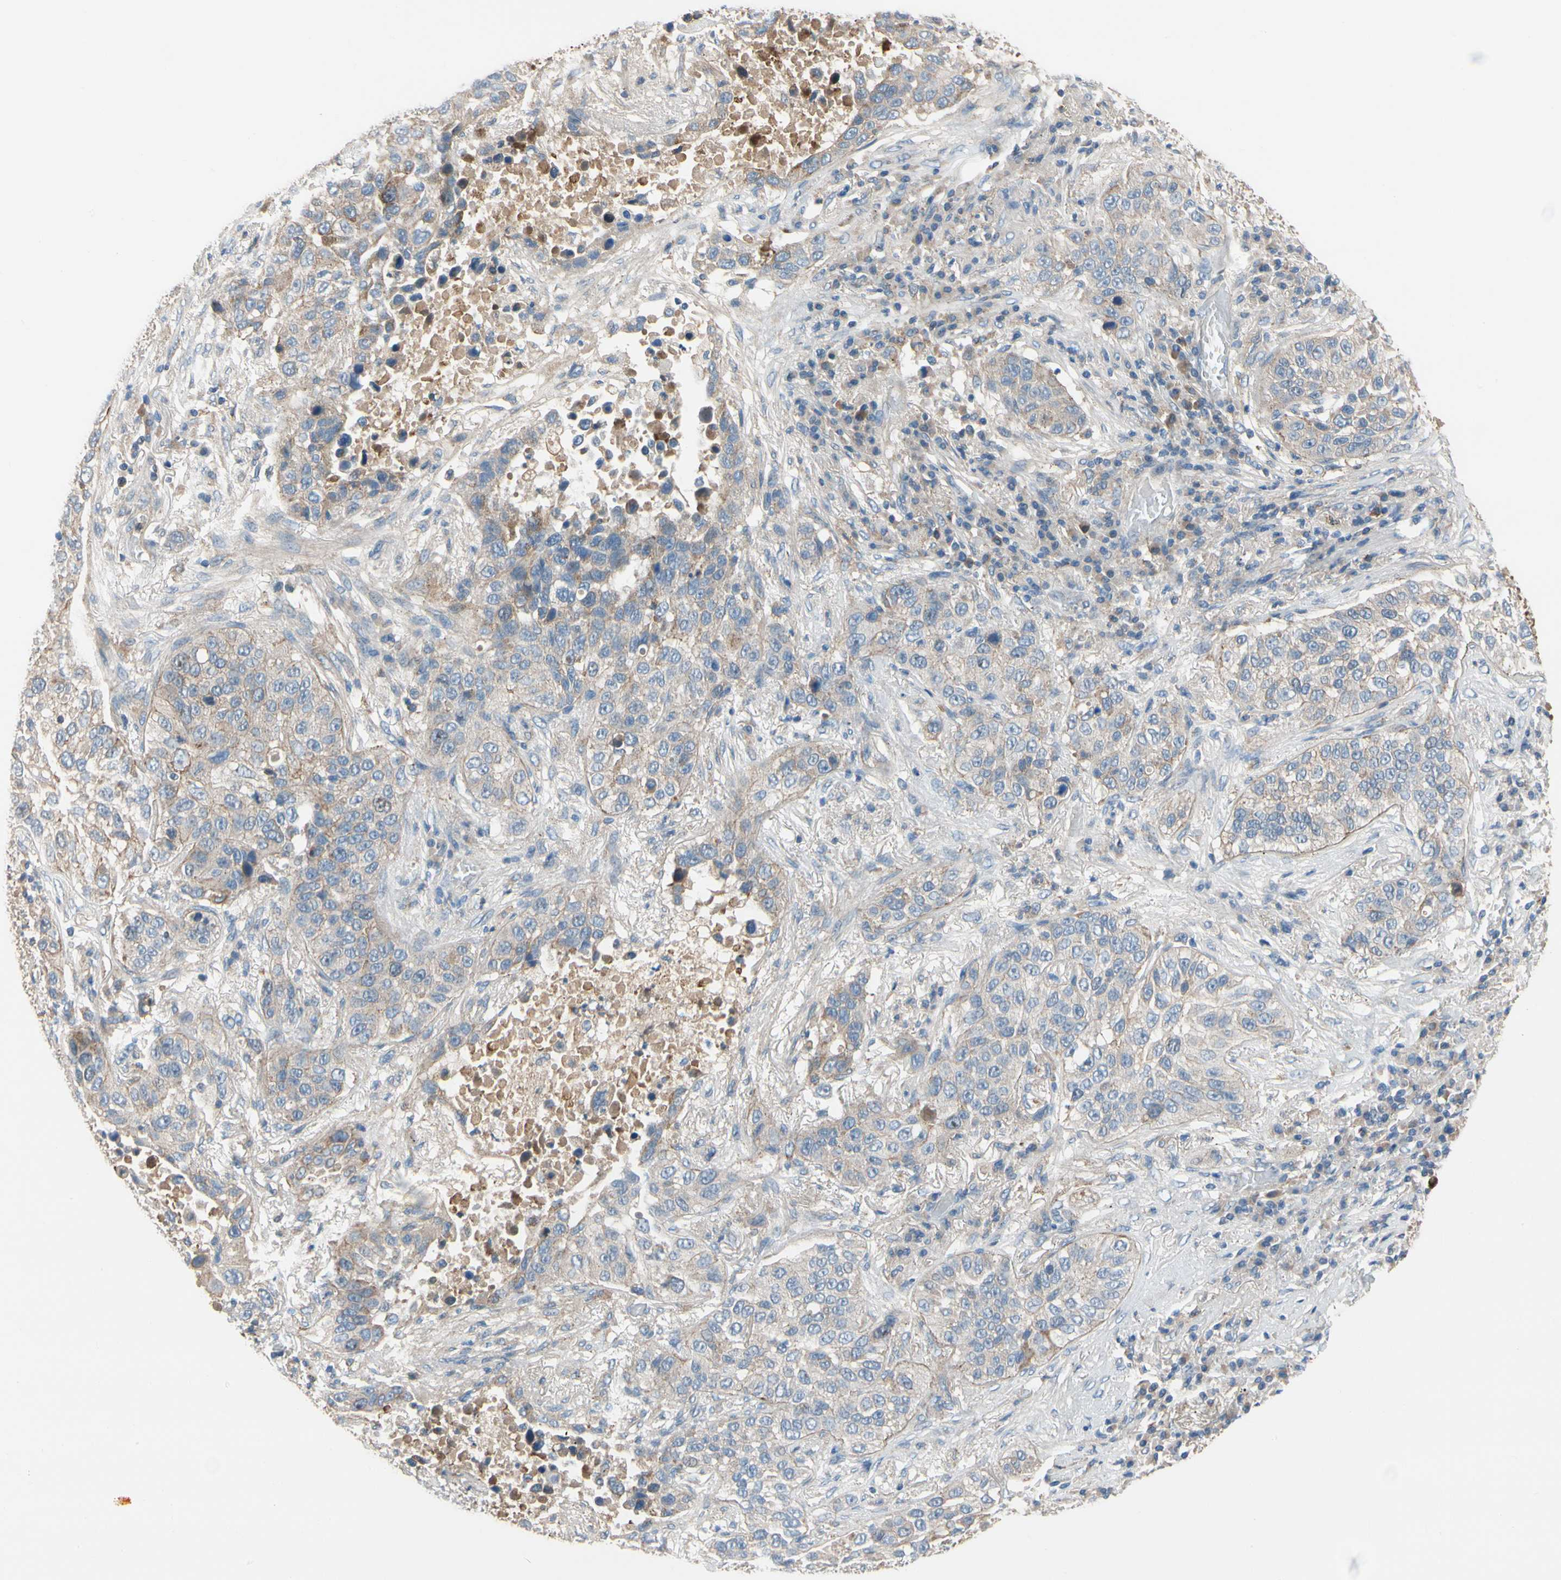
{"staining": {"intensity": "weak", "quantity": "<25%", "location": "cytoplasmic/membranous"}, "tissue": "lung cancer", "cell_type": "Tumor cells", "image_type": "cancer", "snomed": [{"axis": "morphology", "description": "Squamous cell carcinoma, NOS"}, {"axis": "topography", "description": "Lung"}], "caption": "A high-resolution histopathology image shows immunohistochemistry staining of squamous cell carcinoma (lung), which shows no significant expression in tumor cells. (DAB (3,3'-diaminobenzidine) IHC with hematoxylin counter stain).", "gene": "HJURP", "patient": {"sex": "male", "age": 57}}